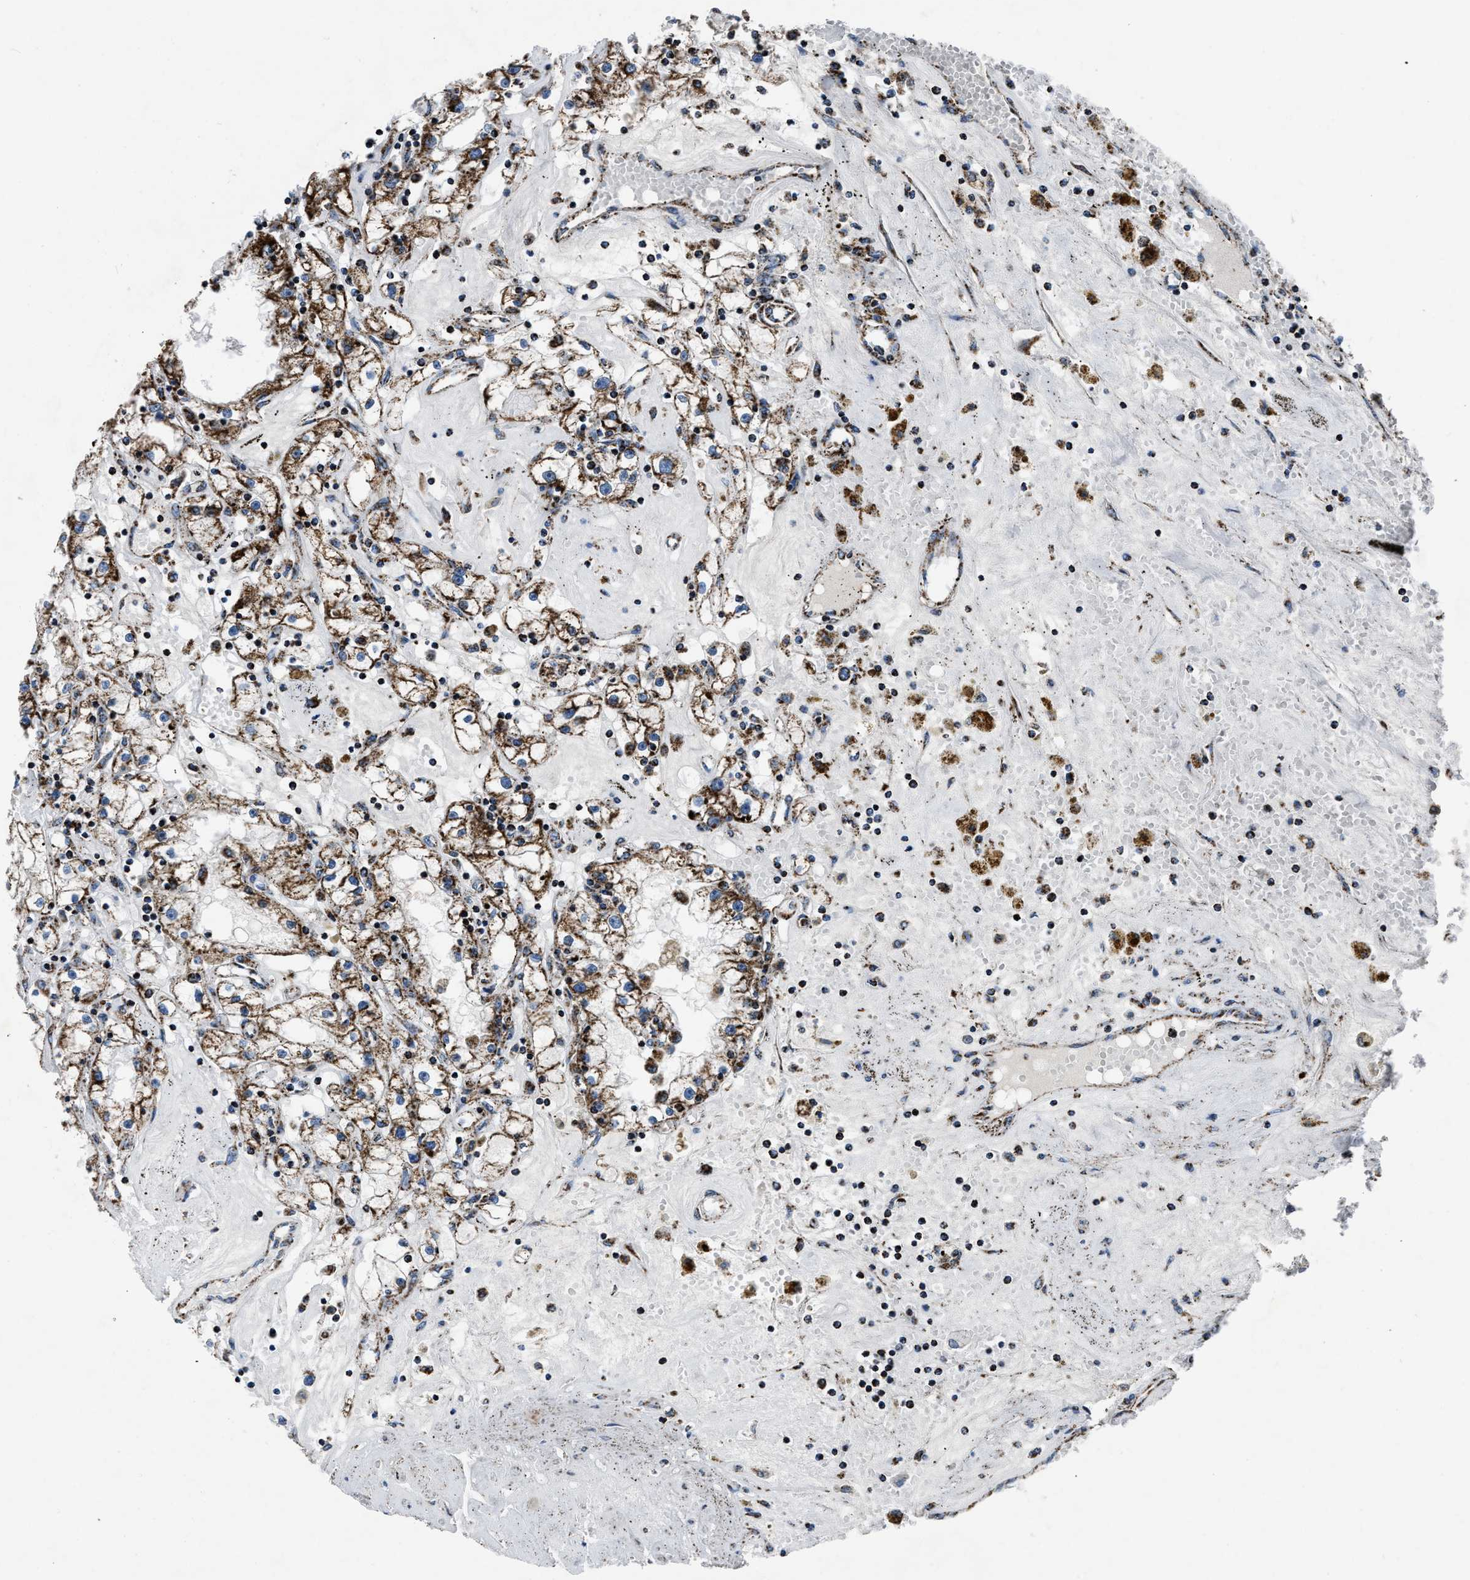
{"staining": {"intensity": "moderate", "quantity": ">75%", "location": "cytoplasmic/membranous"}, "tissue": "renal cancer", "cell_type": "Tumor cells", "image_type": "cancer", "snomed": [{"axis": "morphology", "description": "Adenocarcinoma, NOS"}, {"axis": "topography", "description": "Kidney"}], "caption": "Human renal cancer stained with a protein marker reveals moderate staining in tumor cells.", "gene": "NSD3", "patient": {"sex": "male", "age": 56}}